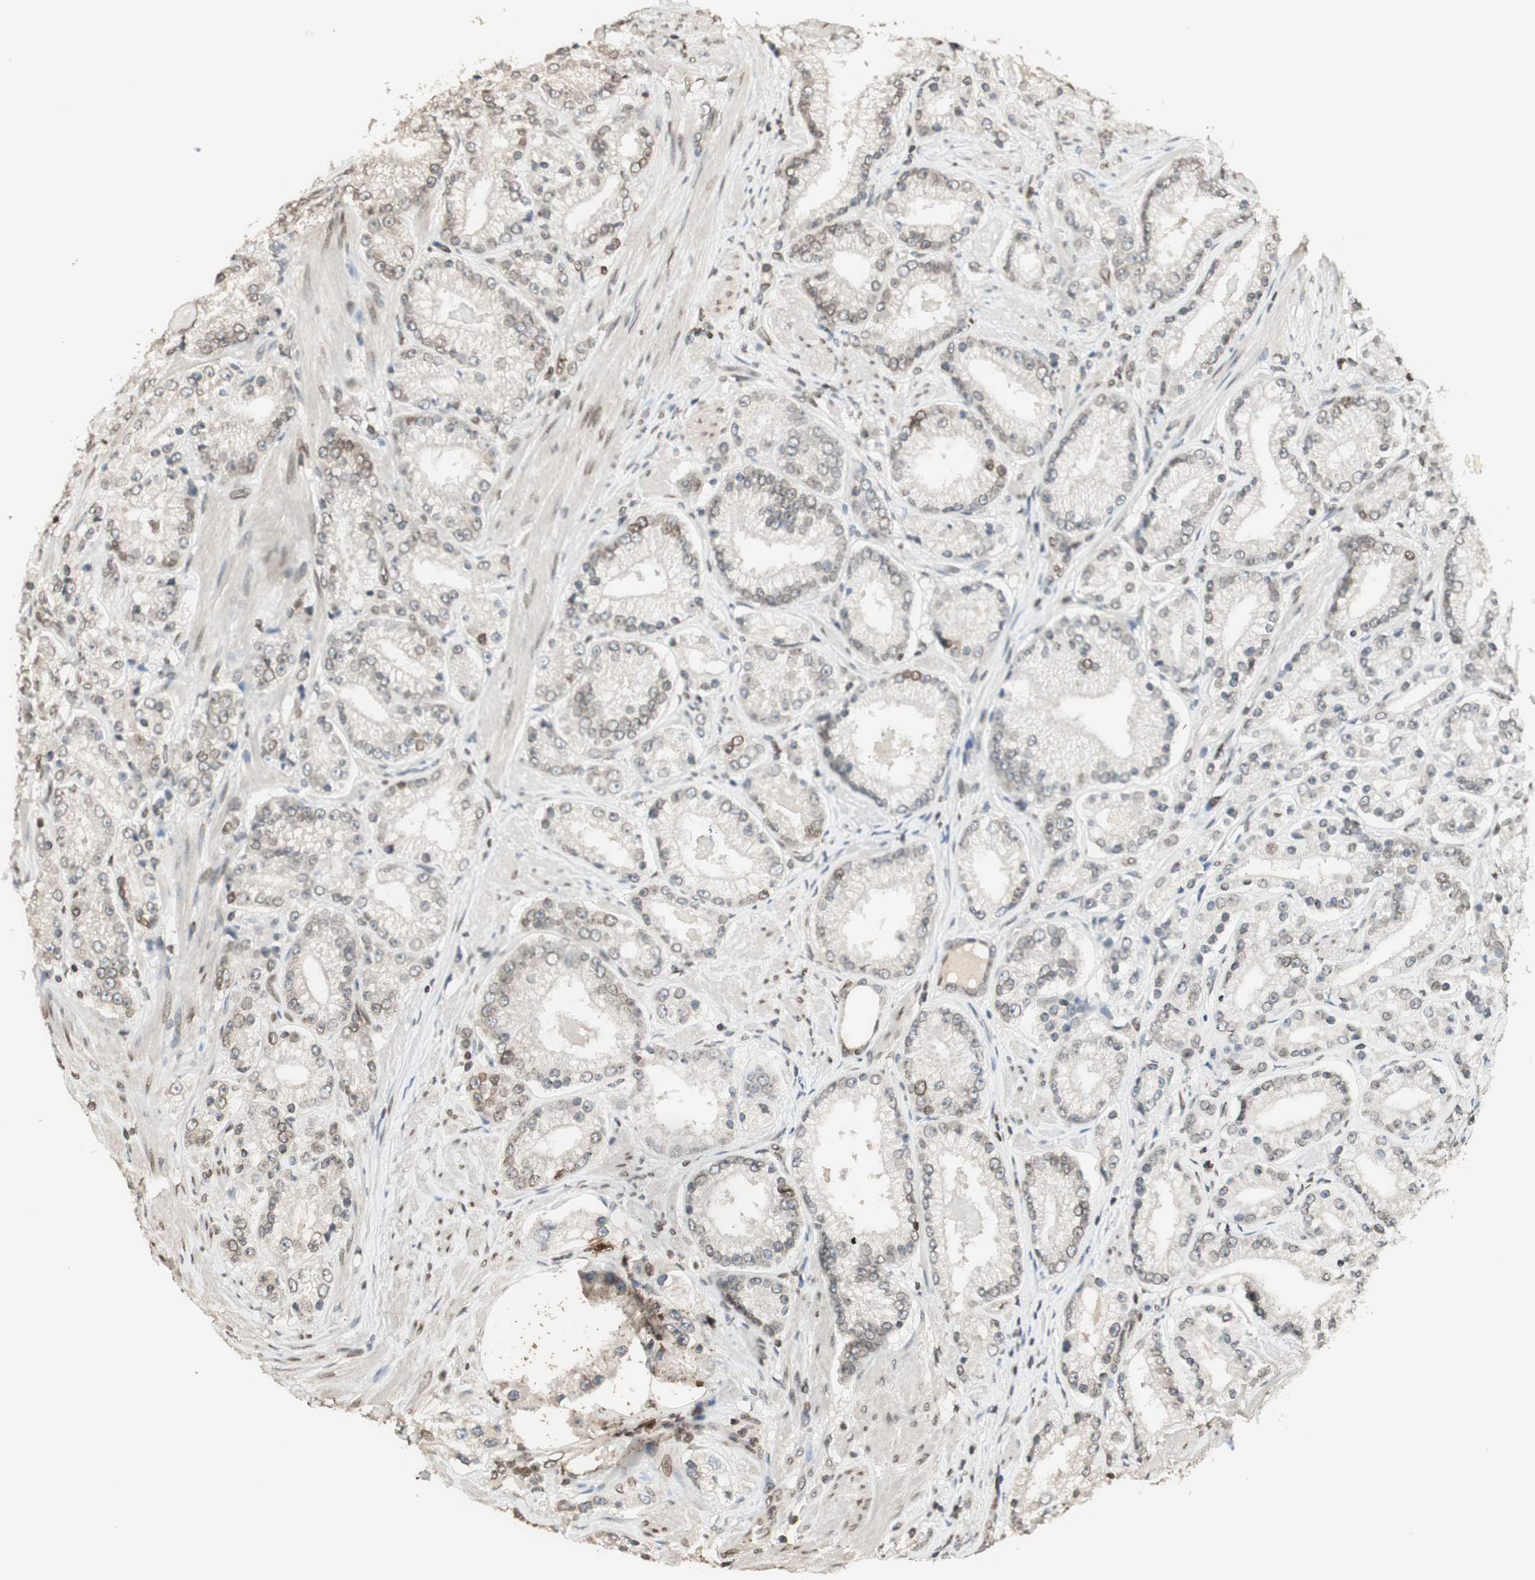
{"staining": {"intensity": "moderate", "quantity": "<25%", "location": "cytoplasmic/membranous,nuclear"}, "tissue": "prostate cancer", "cell_type": "Tumor cells", "image_type": "cancer", "snomed": [{"axis": "morphology", "description": "Adenocarcinoma, Low grade"}, {"axis": "topography", "description": "Prostate"}], "caption": "Prostate cancer (low-grade adenocarcinoma) stained with a brown dye displays moderate cytoplasmic/membranous and nuclear positive positivity in approximately <25% of tumor cells.", "gene": "TMPO", "patient": {"sex": "male", "age": 63}}